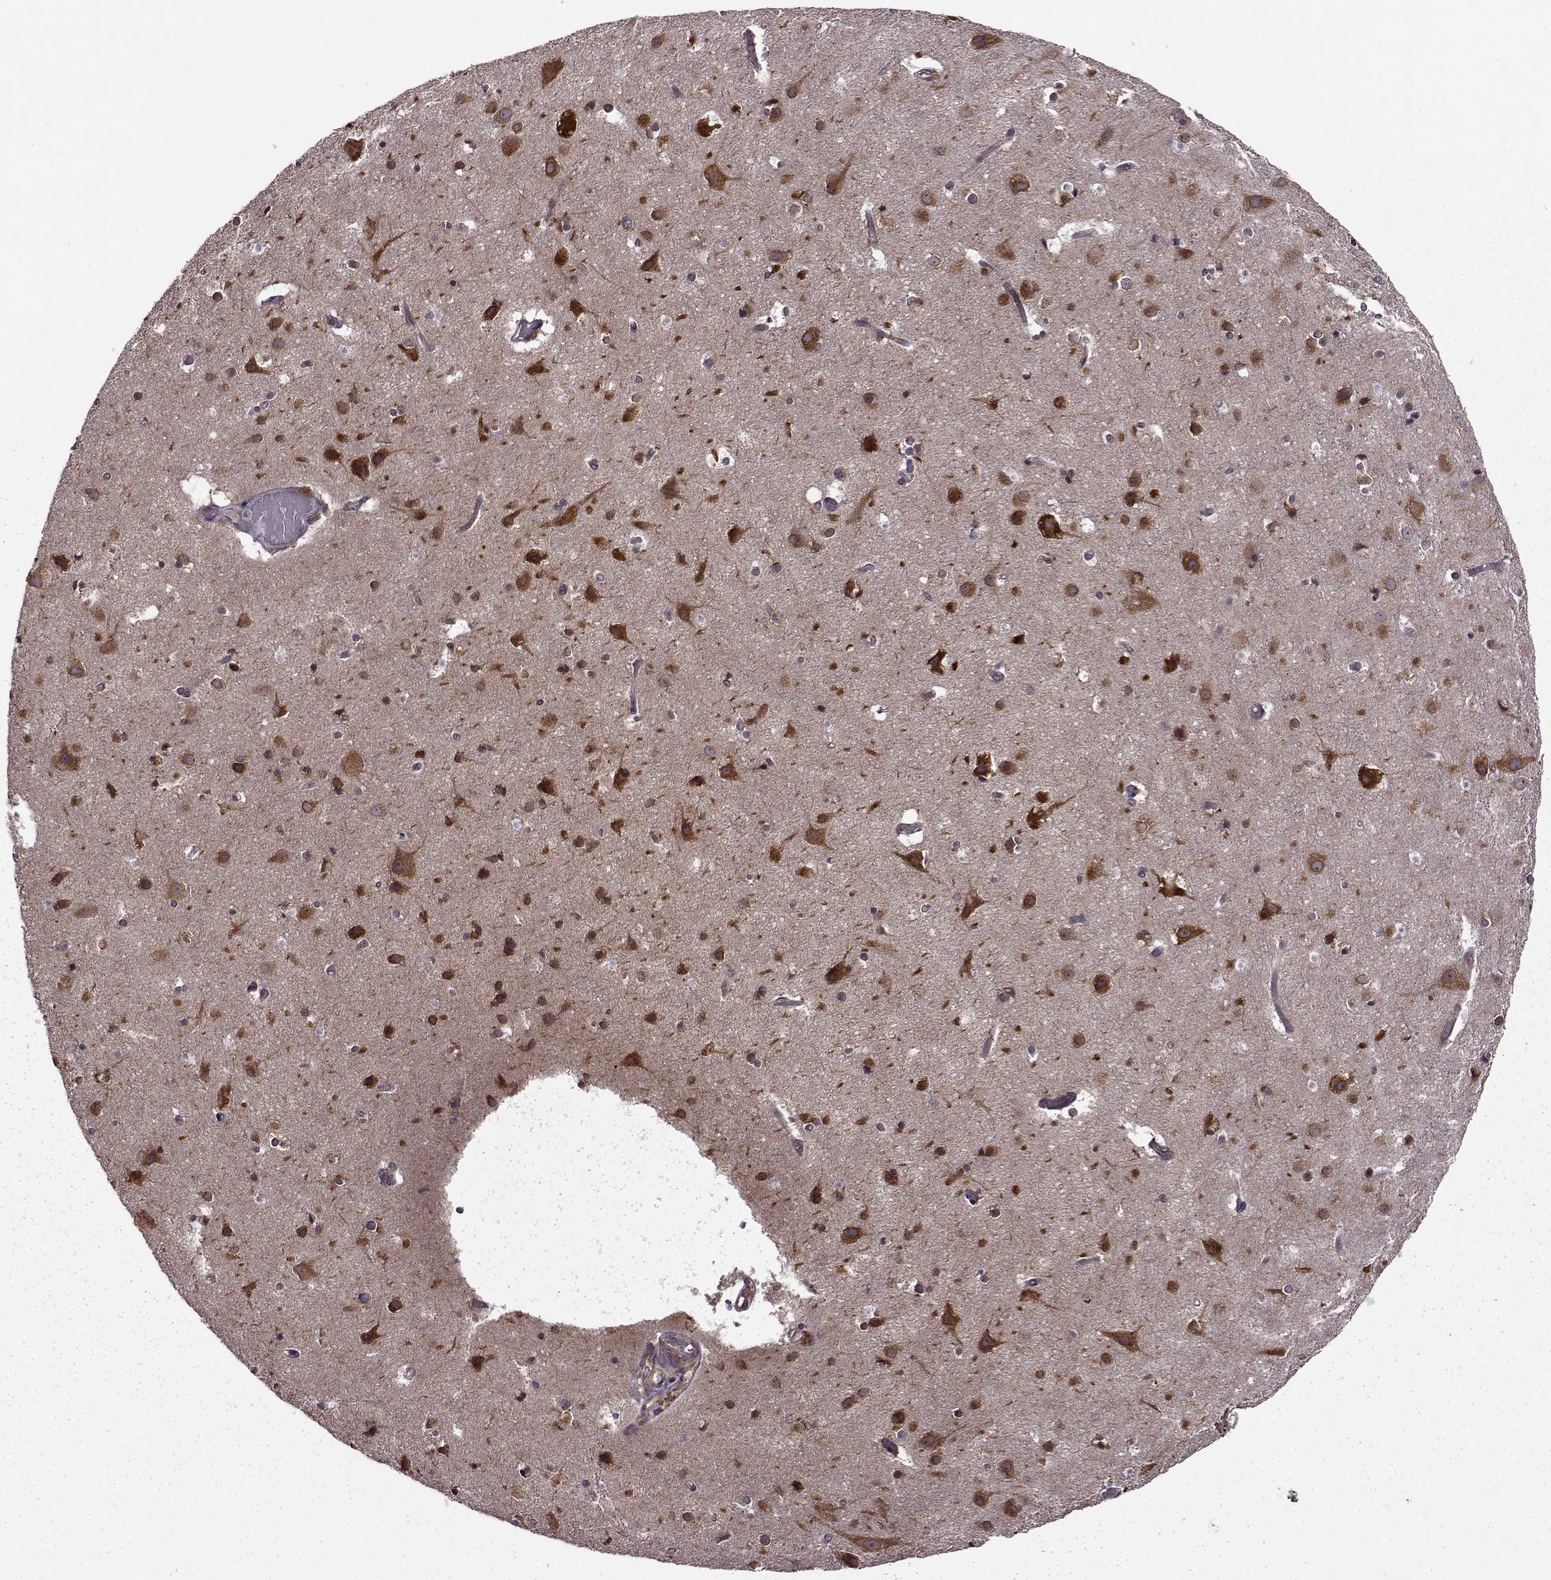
{"staining": {"intensity": "weak", "quantity": ">75%", "location": "cytoplasmic/membranous"}, "tissue": "cerebral cortex", "cell_type": "Endothelial cells", "image_type": "normal", "snomed": [{"axis": "morphology", "description": "Normal tissue, NOS"}, {"axis": "topography", "description": "Cerebral cortex"}], "caption": "DAB immunohistochemical staining of benign human cerebral cortex exhibits weak cytoplasmic/membranous protein expression in approximately >75% of endothelial cells.", "gene": "URI1", "patient": {"sex": "female", "age": 52}}